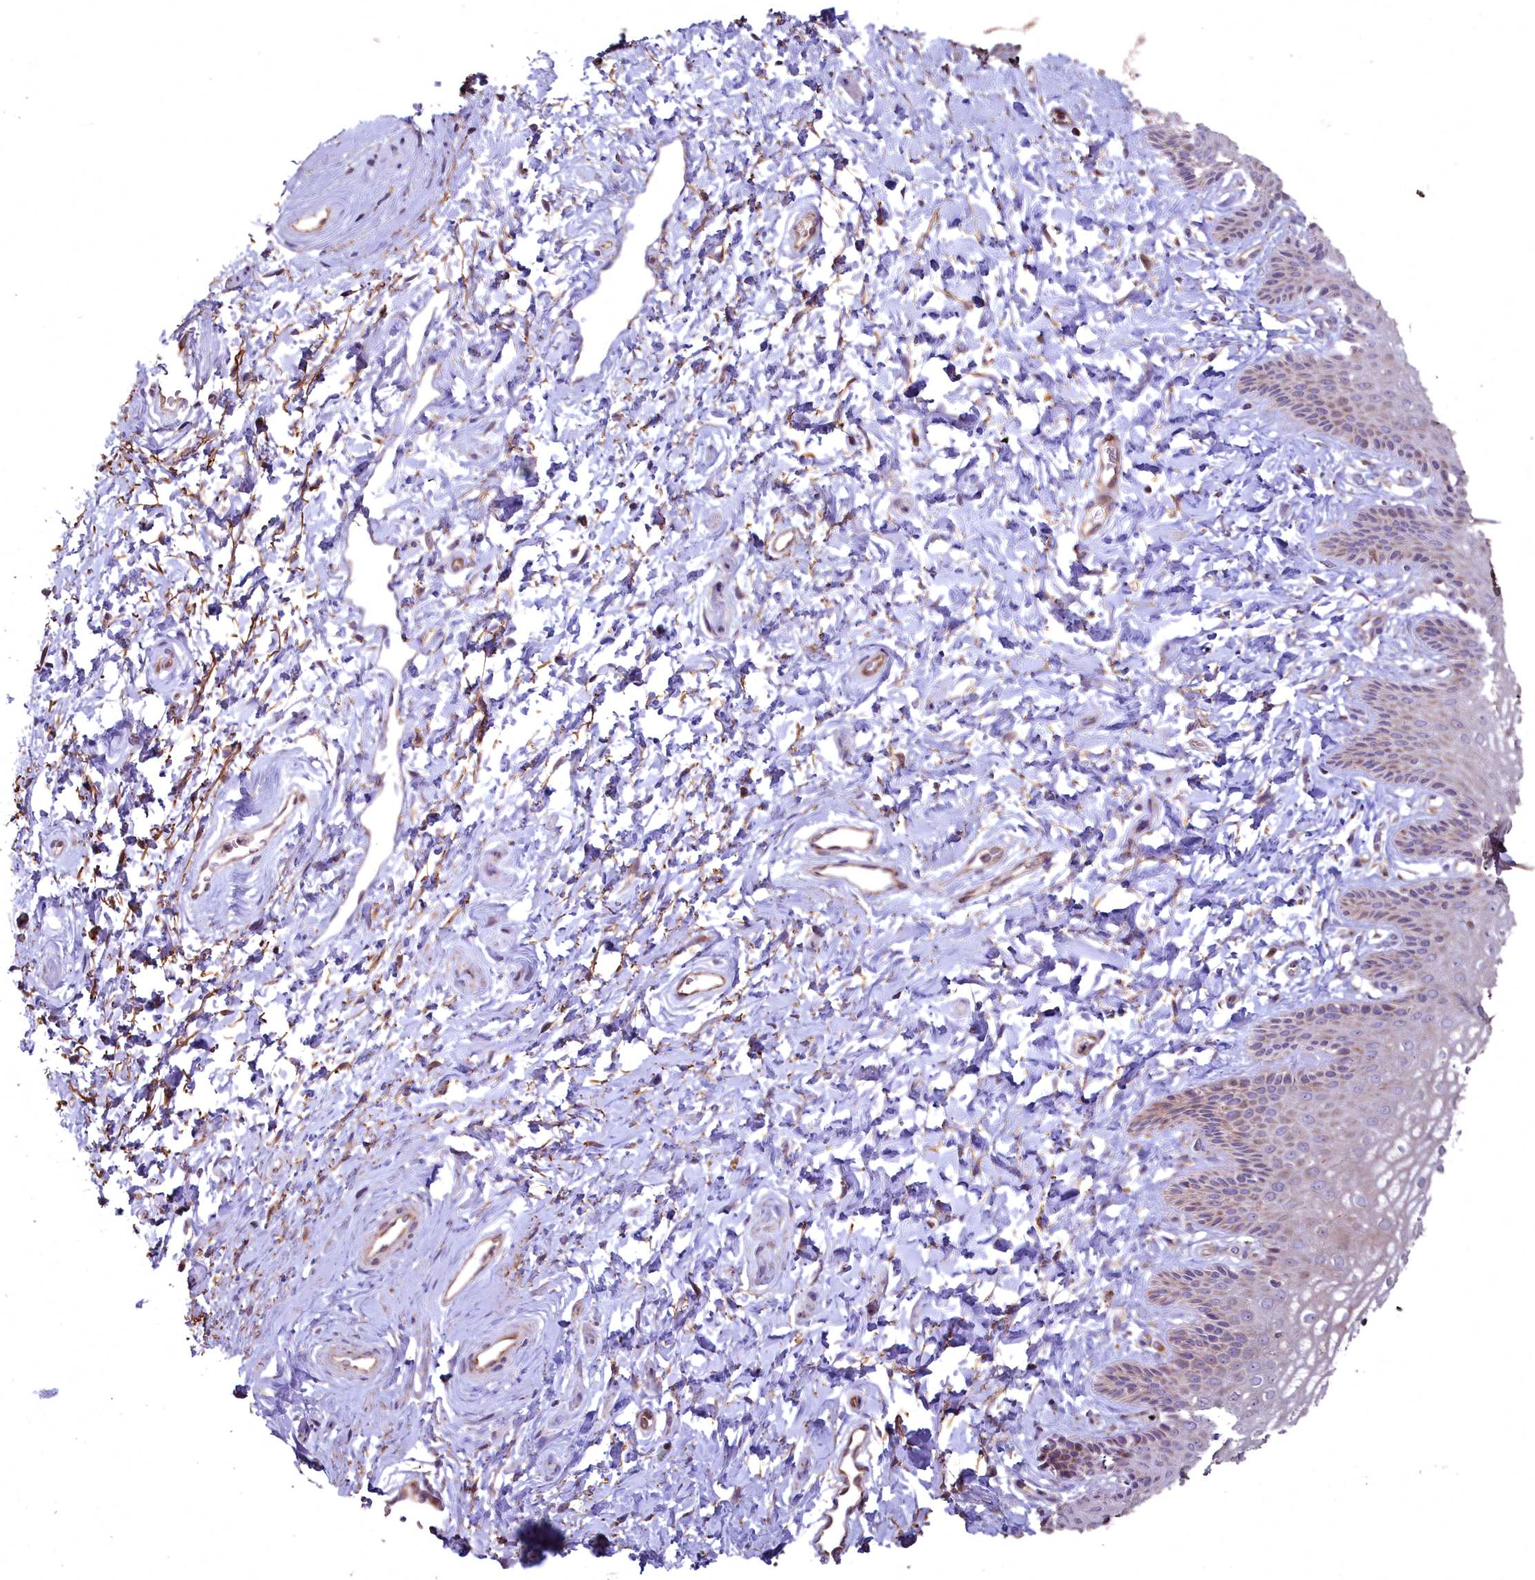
{"staining": {"intensity": "moderate", "quantity": "25%-75%", "location": "cytoplasmic/membranous"}, "tissue": "vagina", "cell_type": "Squamous epithelial cells", "image_type": "normal", "snomed": [{"axis": "morphology", "description": "Normal tissue, NOS"}, {"axis": "topography", "description": "Vagina"}, {"axis": "topography", "description": "Cervix"}], "caption": "Protein staining demonstrates moderate cytoplasmic/membranous positivity in approximately 25%-75% of squamous epithelial cells in unremarkable vagina.", "gene": "COX11", "patient": {"sex": "female", "age": 40}}